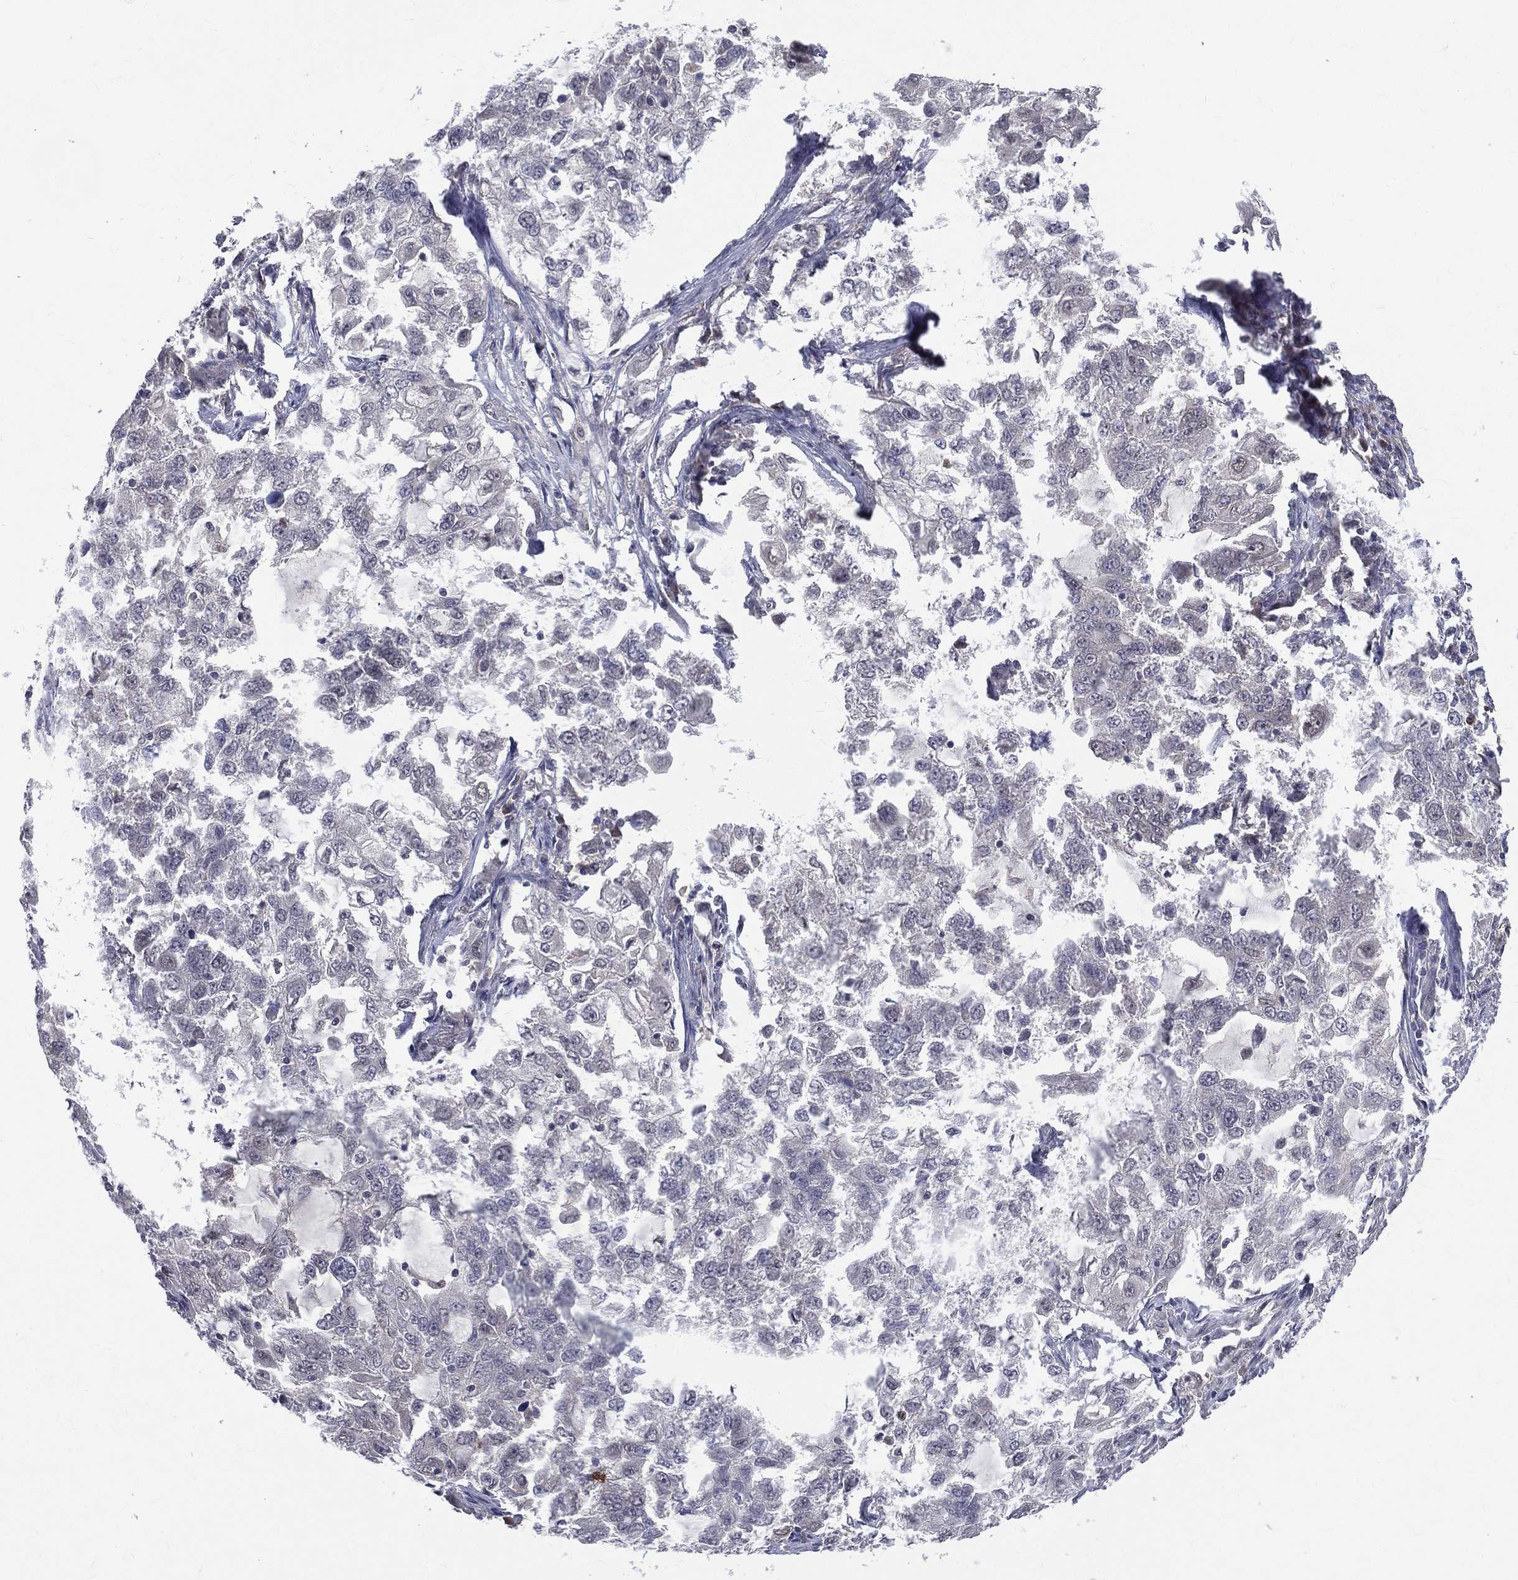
{"staining": {"intensity": "weak", "quantity": "<25%", "location": "cytoplasmic/membranous"}, "tissue": "lung cancer", "cell_type": "Tumor cells", "image_type": "cancer", "snomed": [{"axis": "morphology", "description": "Adenocarcinoma, NOS"}, {"axis": "topography", "description": "Lung"}], "caption": "High power microscopy image of an IHC image of adenocarcinoma (lung), revealing no significant positivity in tumor cells. Brightfield microscopy of IHC stained with DAB (brown) and hematoxylin (blue), captured at high magnification.", "gene": "DLG4", "patient": {"sex": "female", "age": 61}}